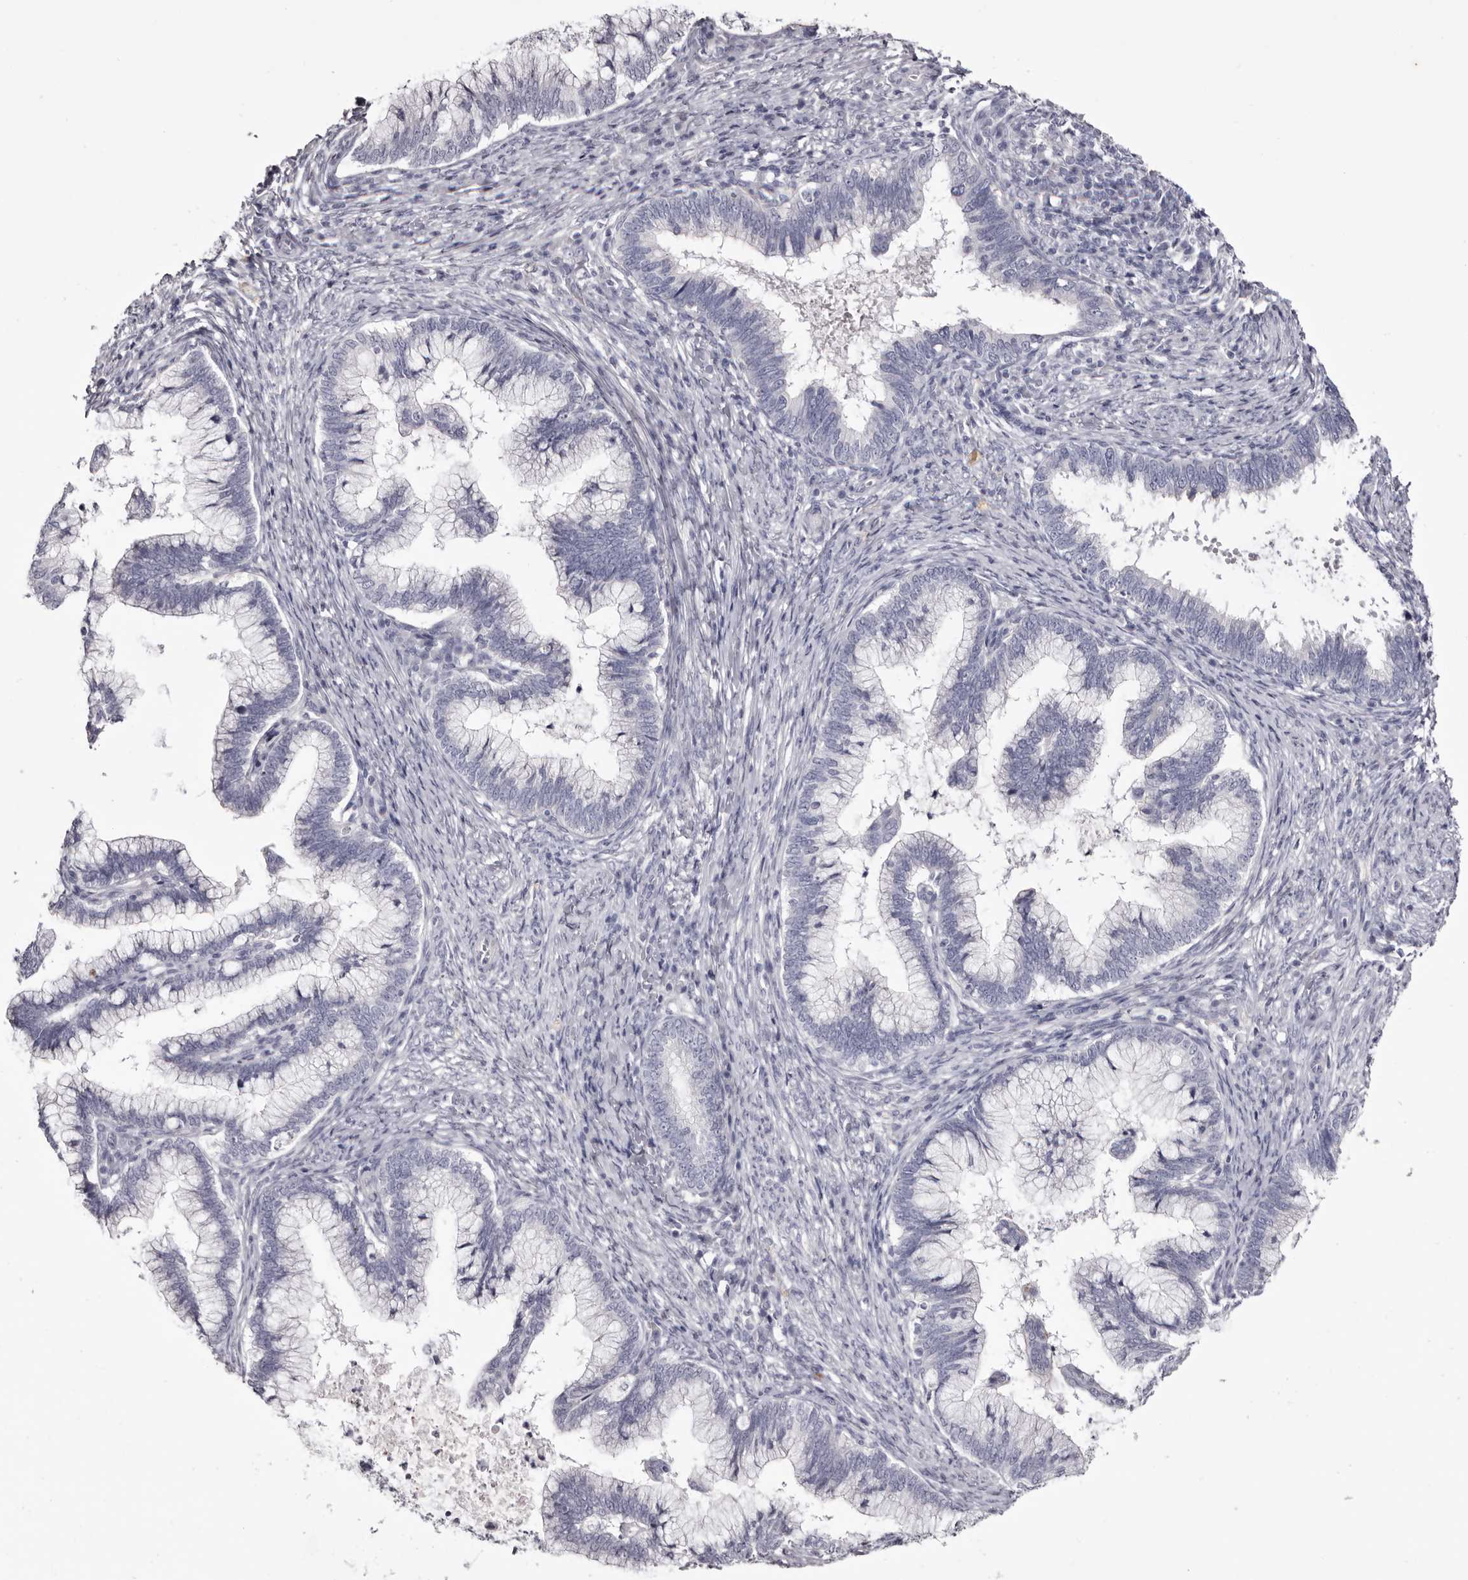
{"staining": {"intensity": "negative", "quantity": "none", "location": "none"}, "tissue": "cervical cancer", "cell_type": "Tumor cells", "image_type": "cancer", "snomed": [{"axis": "morphology", "description": "Adenocarcinoma, NOS"}, {"axis": "topography", "description": "Cervix"}], "caption": "This micrograph is of adenocarcinoma (cervical) stained with IHC to label a protein in brown with the nuclei are counter-stained blue. There is no staining in tumor cells.", "gene": "CA6", "patient": {"sex": "female", "age": 36}}